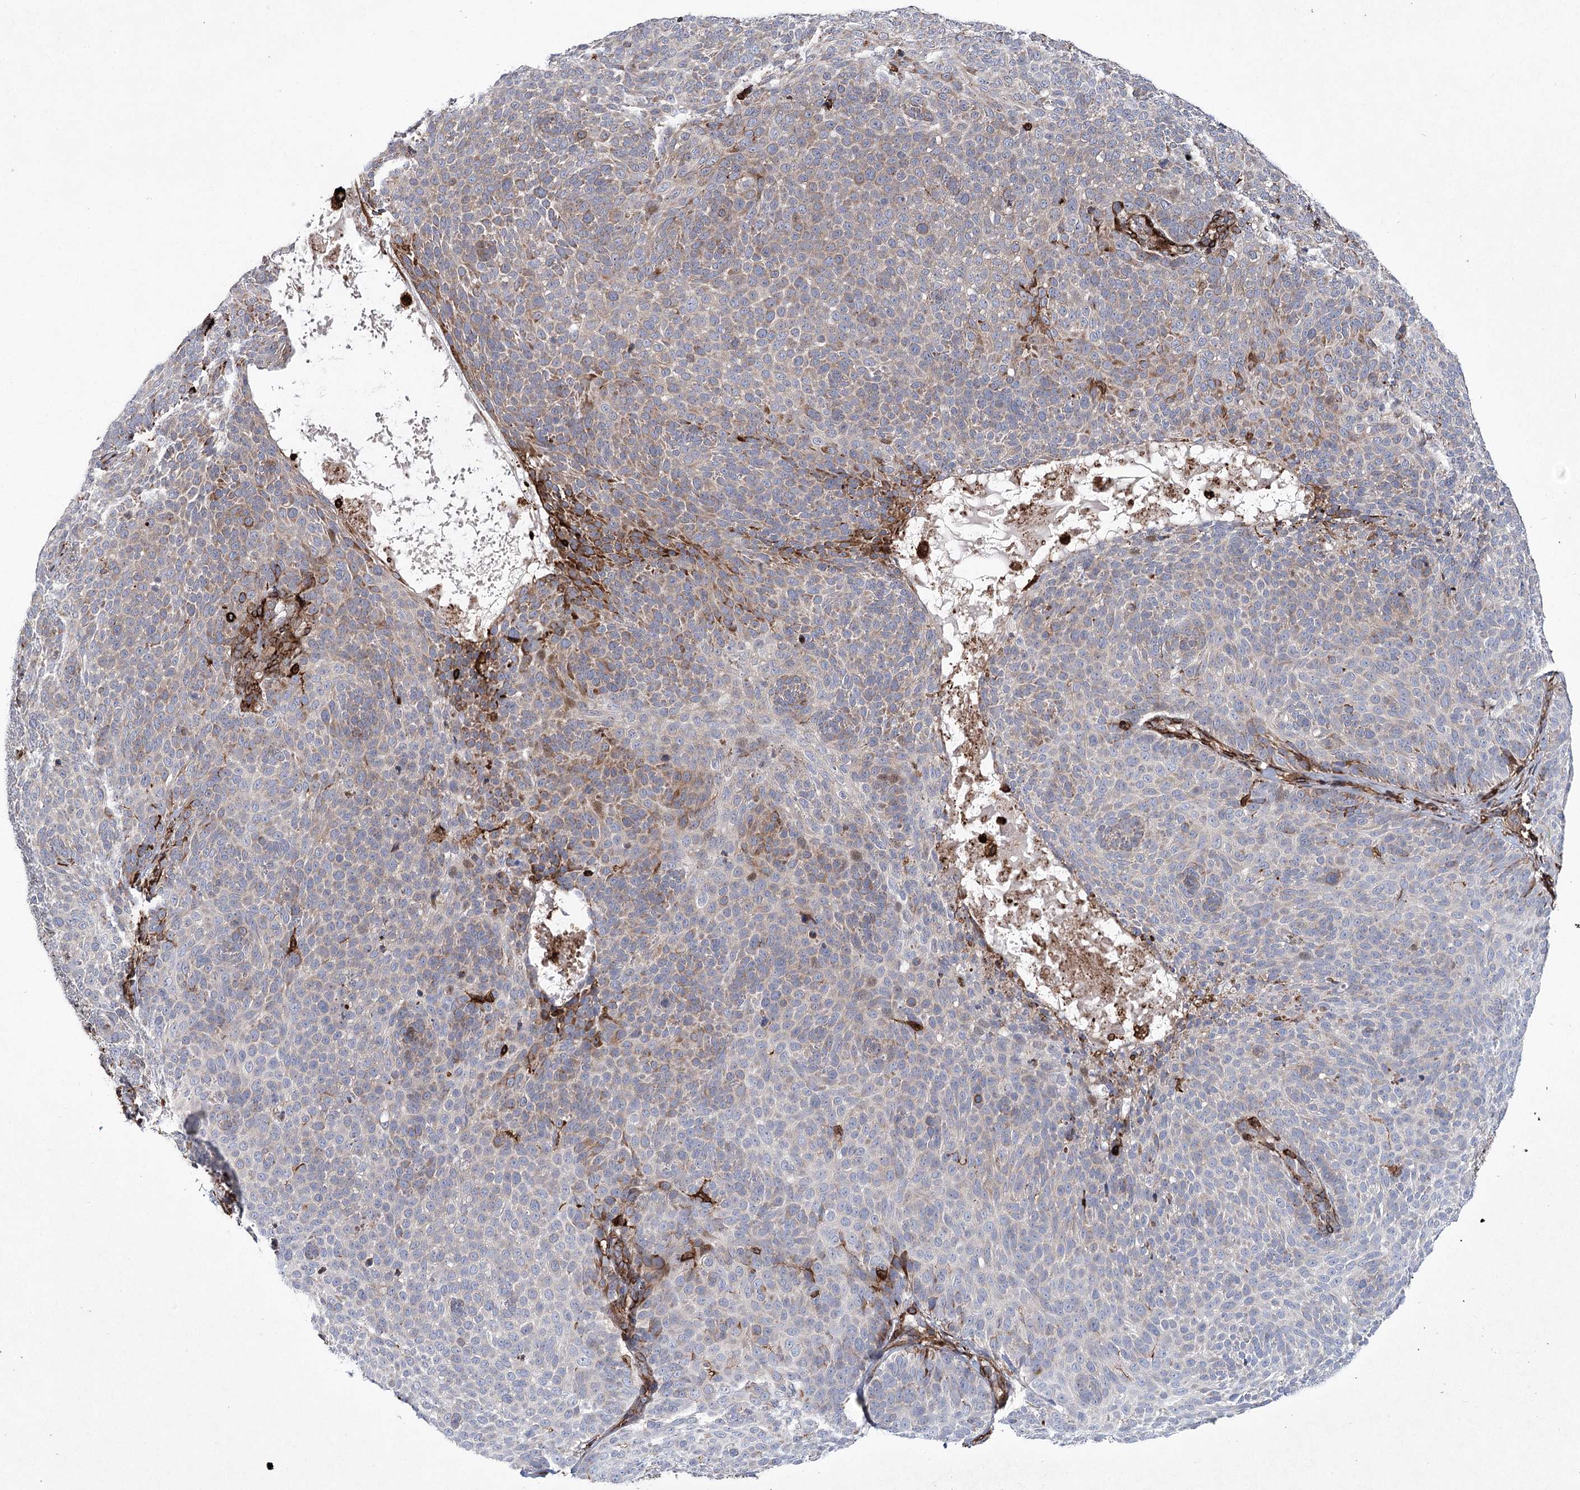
{"staining": {"intensity": "moderate", "quantity": "<25%", "location": "cytoplasmic/membranous"}, "tissue": "skin cancer", "cell_type": "Tumor cells", "image_type": "cancer", "snomed": [{"axis": "morphology", "description": "Basal cell carcinoma"}, {"axis": "topography", "description": "Skin"}], "caption": "The photomicrograph reveals staining of skin cancer, revealing moderate cytoplasmic/membranous protein positivity (brown color) within tumor cells.", "gene": "DCUN1D4", "patient": {"sex": "male", "age": 85}}